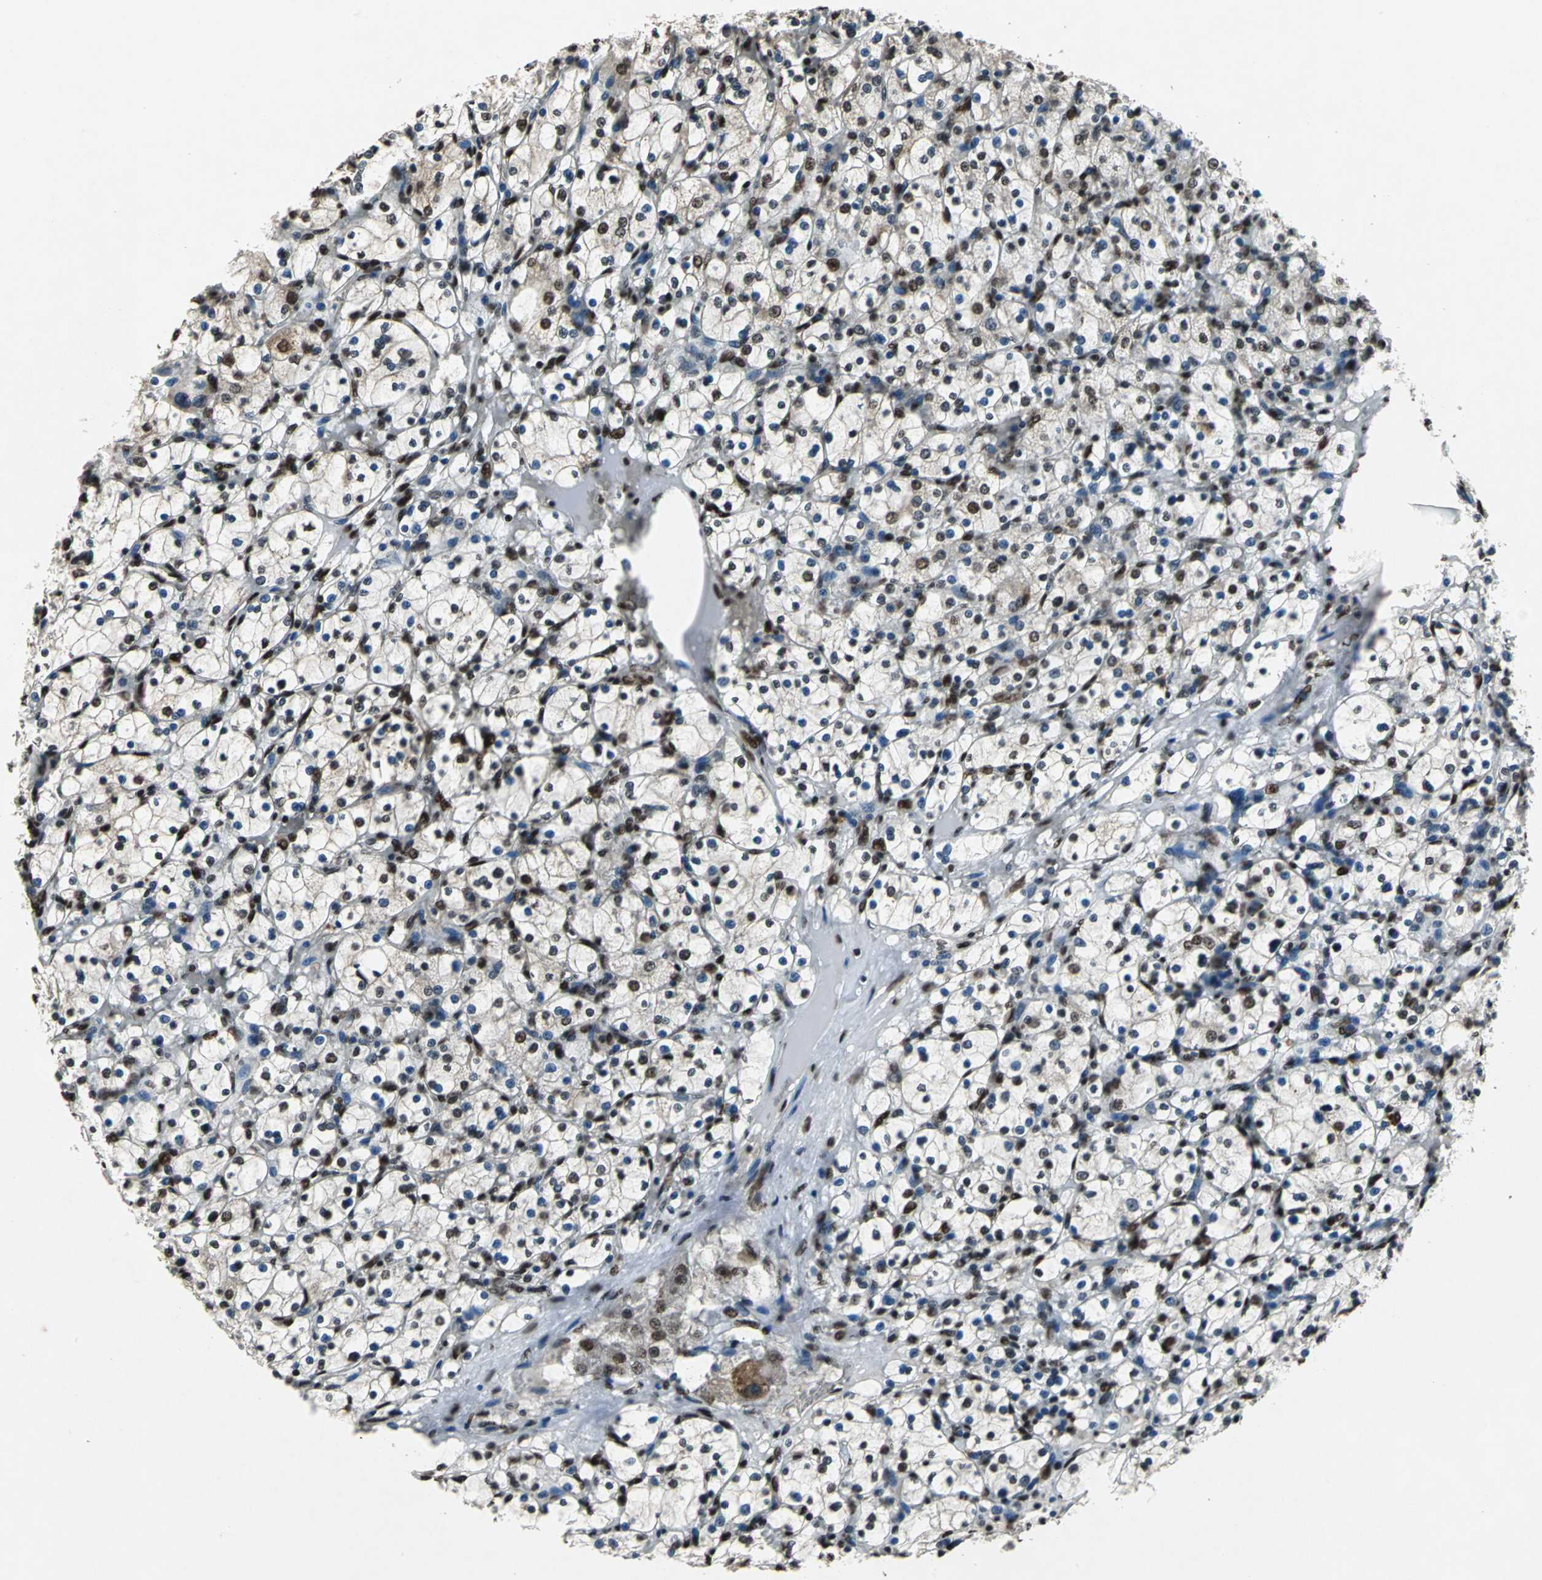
{"staining": {"intensity": "strong", "quantity": "25%-75%", "location": "nuclear"}, "tissue": "renal cancer", "cell_type": "Tumor cells", "image_type": "cancer", "snomed": [{"axis": "morphology", "description": "Adenocarcinoma, NOS"}, {"axis": "topography", "description": "Kidney"}], "caption": "Immunohistochemistry (IHC) micrograph of neoplastic tissue: human renal cancer stained using IHC displays high levels of strong protein expression localized specifically in the nuclear of tumor cells, appearing as a nuclear brown color.", "gene": "MTA2", "patient": {"sex": "female", "age": 83}}